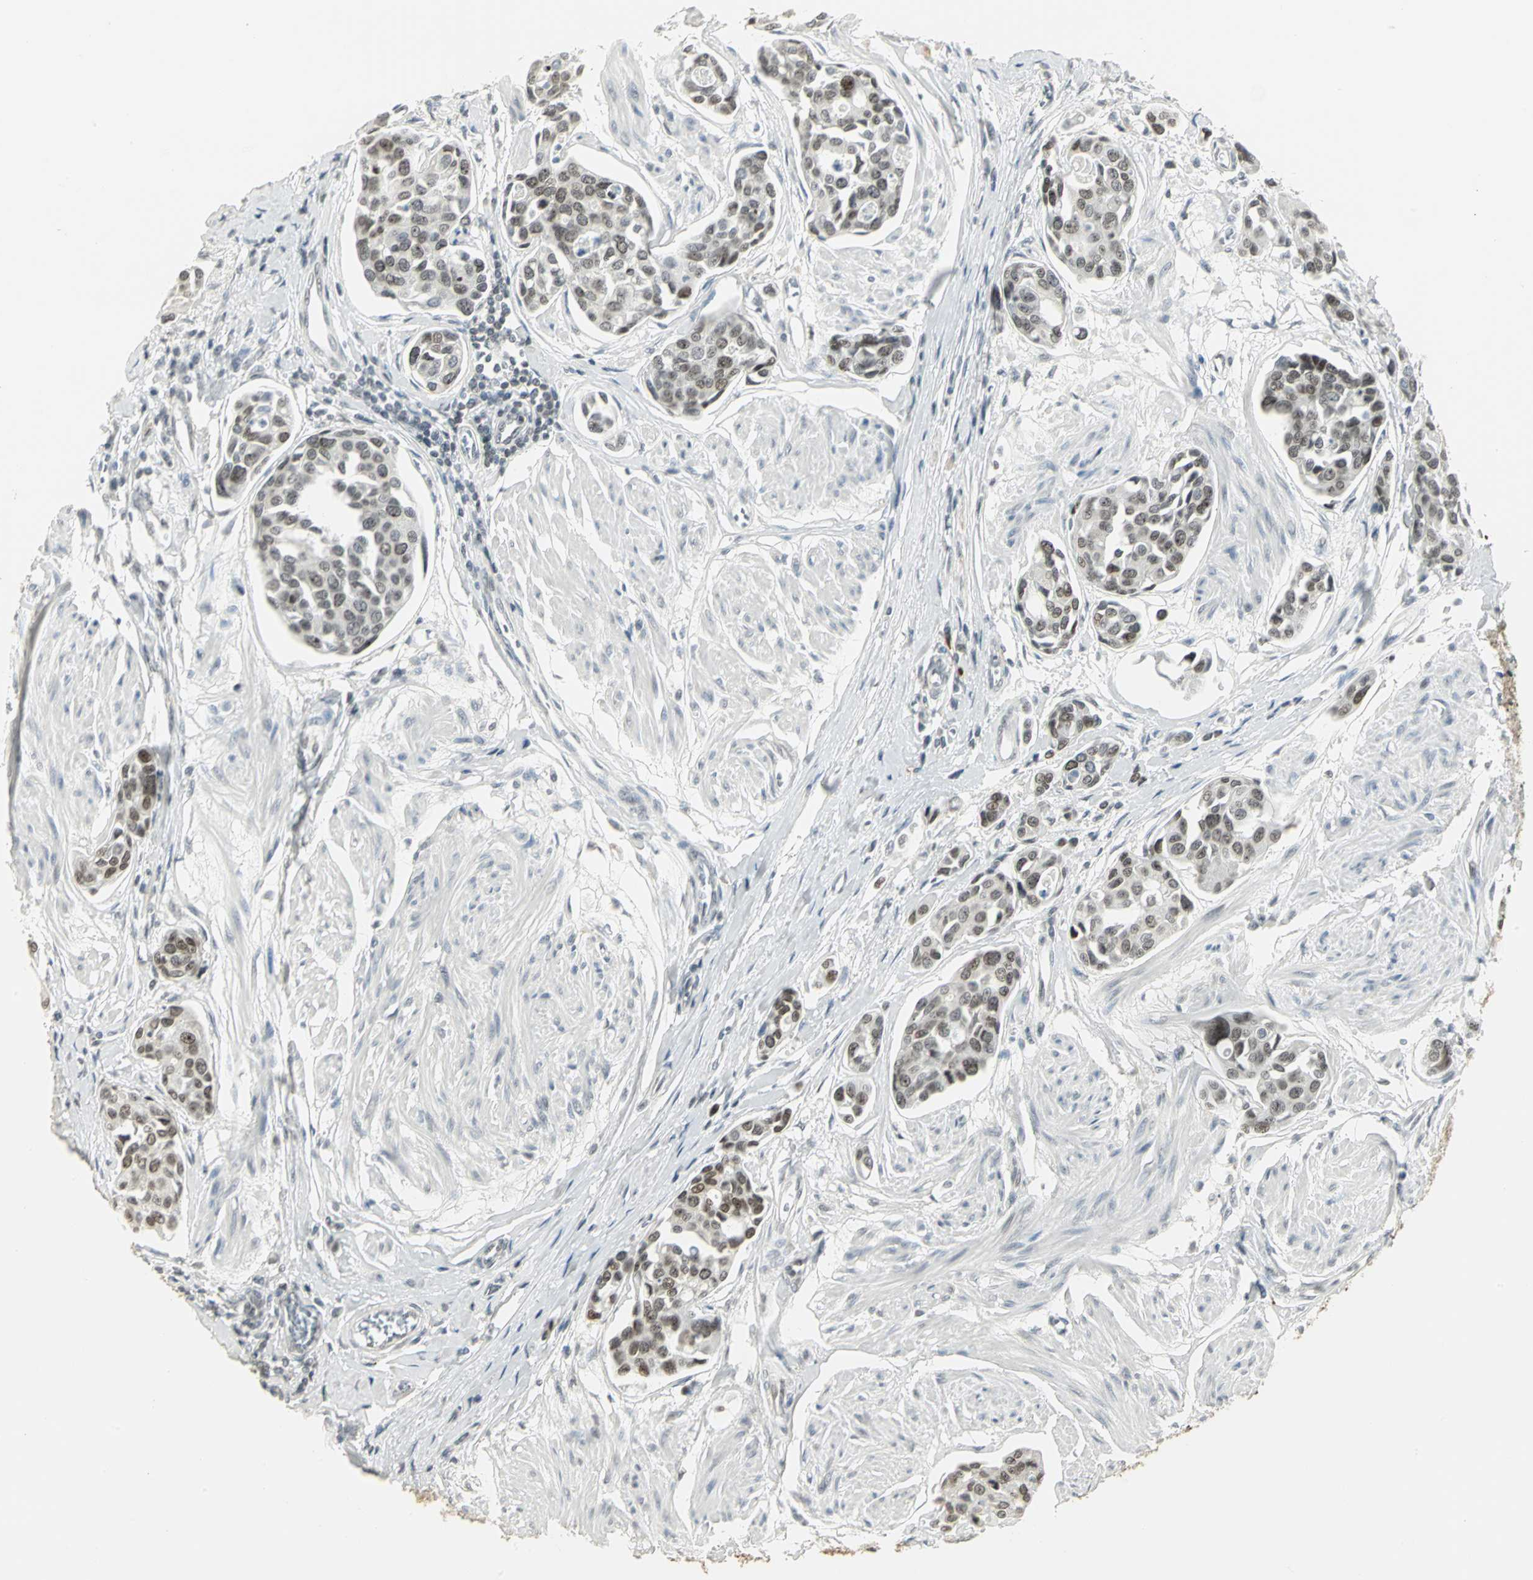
{"staining": {"intensity": "moderate", "quantity": ">75%", "location": "nuclear"}, "tissue": "urothelial cancer", "cell_type": "Tumor cells", "image_type": "cancer", "snomed": [{"axis": "morphology", "description": "Urothelial carcinoma, High grade"}, {"axis": "topography", "description": "Urinary bladder"}], "caption": "Immunohistochemical staining of urothelial cancer shows moderate nuclear protein positivity in about >75% of tumor cells. The staining was performed using DAB (3,3'-diaminobenzidine) to visualize the protein expression in brown, while the nuclei were stained in blue with hematoxylin (Magnification: 20x).", "gene": "CBX3", "patient": {"sex": "male", "age": 78}}